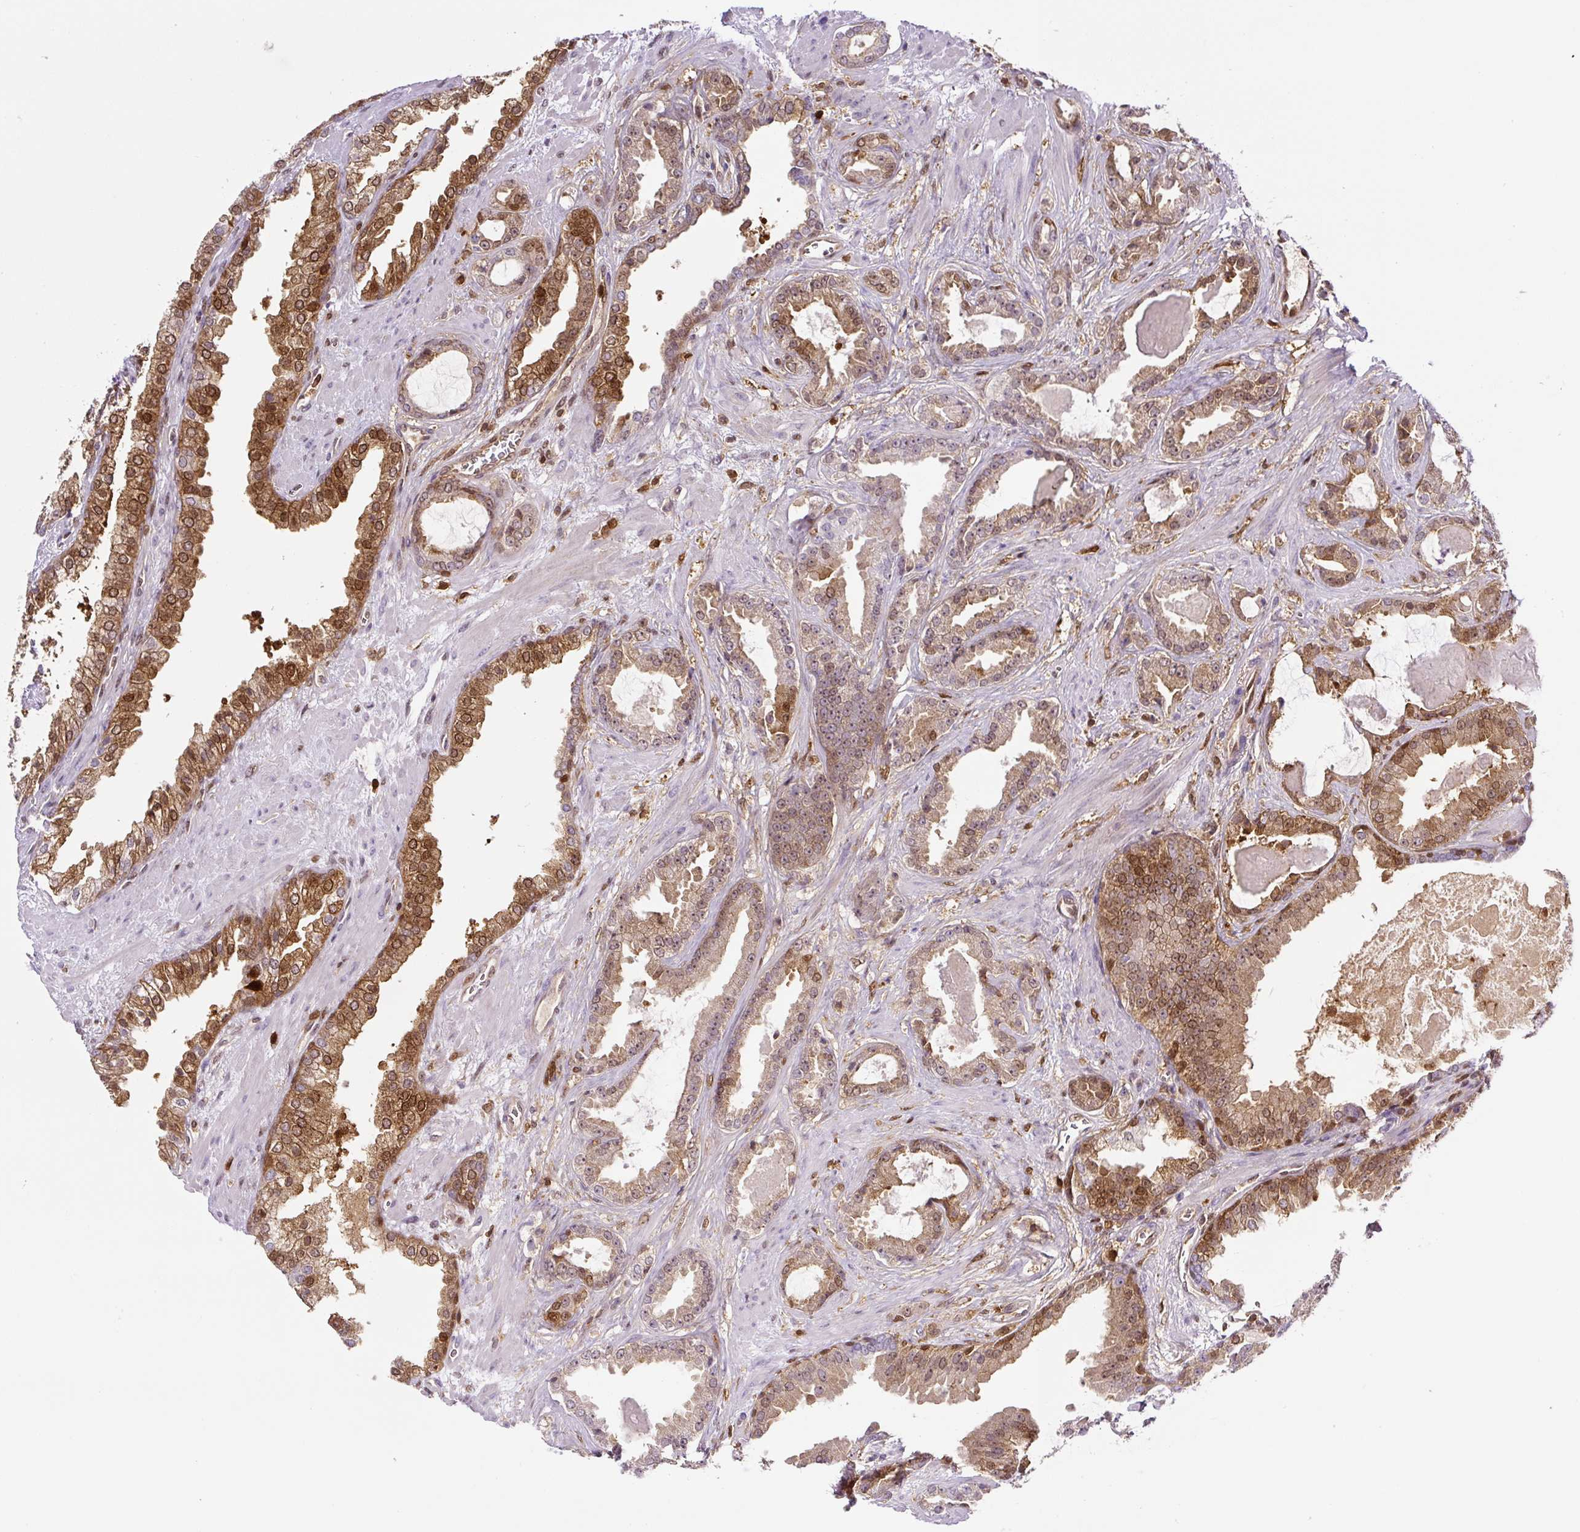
{"staining": {"intensity": "weak", "quantity": ">75%", "location": "cytoplasmic/membranous,nuclear"}, "tissue": "prostate cancer", "cell_type": "Tumor cells", "image_type": "cancer", "snomed": [{"axis": "morphology", "description": "Adenocarcinoma, Low grade"}, {"axis": "topography", "description": "Prostate"}], "caption": "A brown stain labels weak cytoplasmic/membranous and nuclear expression of a protein in prostate adenocarcinoma (low-grade) tumor cells.", "gene": "ANXA1", "patient": {"sex": "male", "age": 62}}